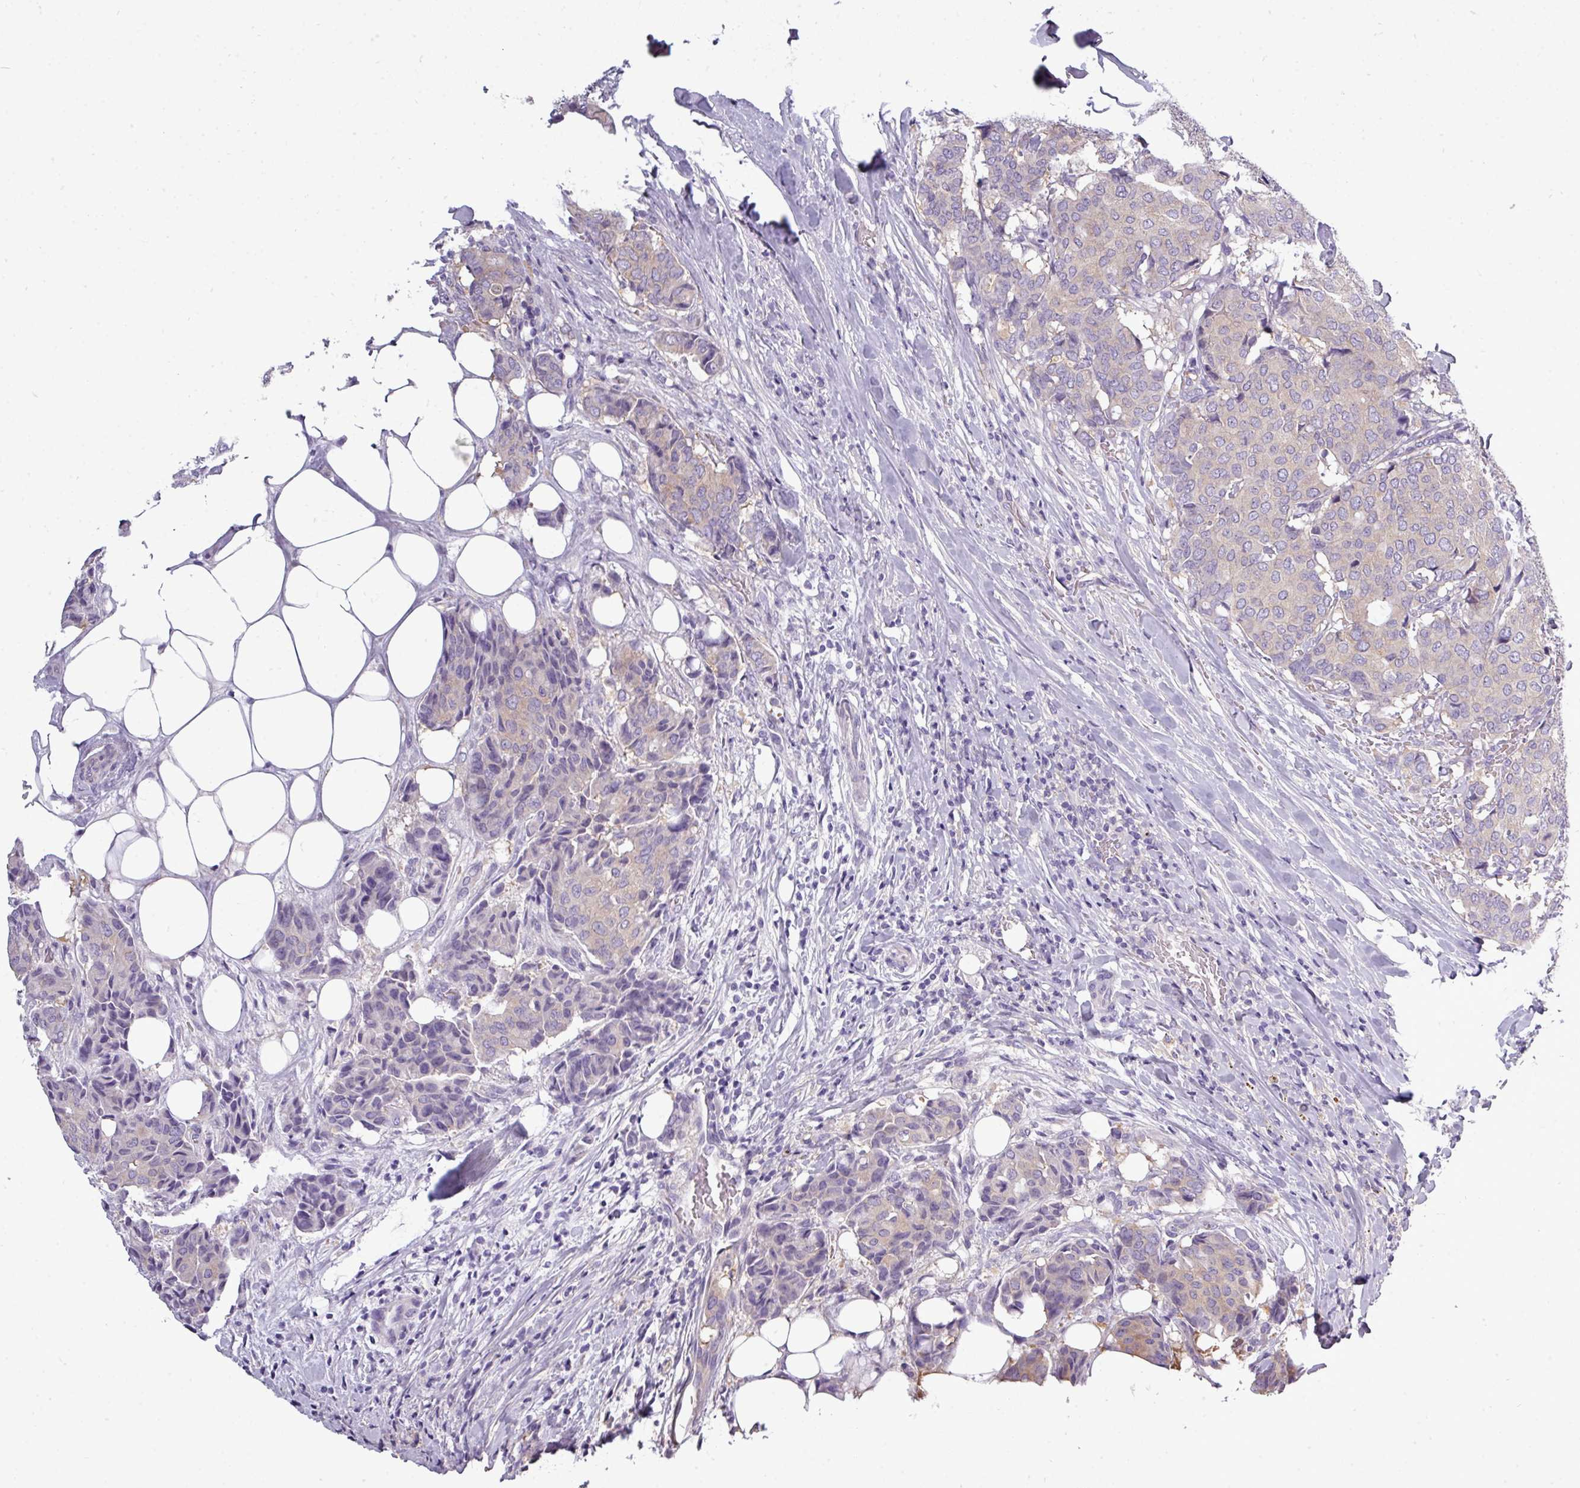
{"staining": {"intensity": "weak", "quantity": "25%-75%", "location": "cytoplasmic/membranous"}, "tissue": "breast cancer", "cell_type": "Tumor cells", "image_type": "cancer", "snomed": [{"axis": "morphology", "description": "Duct carcinoma"}, {"axis": "topography", "description": "Breast"}], "caption": "Breast infiltrating ductal carcinoma stained for a protein (brown) displays weak cytoplasmic/membranous positive staining in about 25%-75% of tumor cells.", "gene": "DNAAF9", "patient": {"sex": "female", "age": 75}}